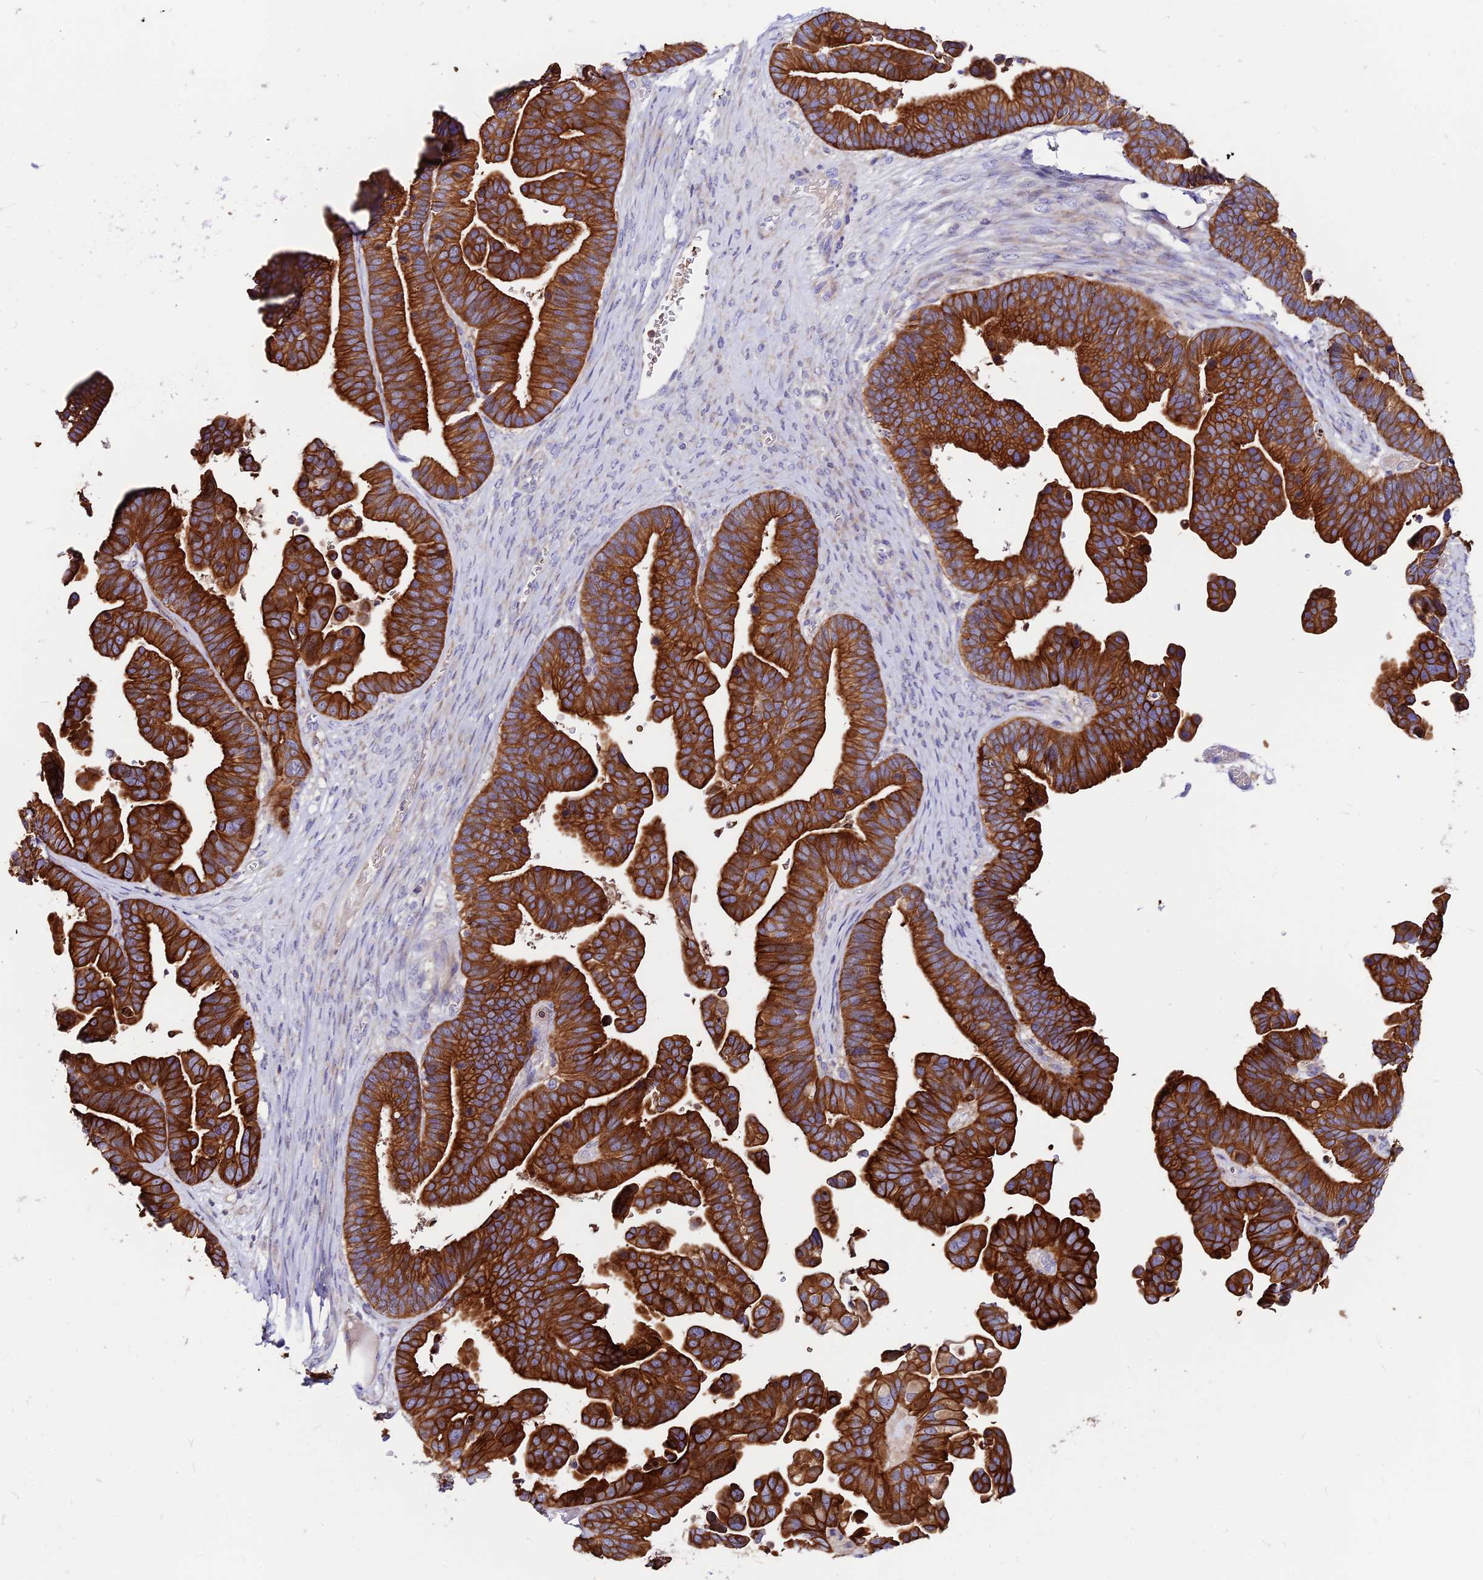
{"staining": {"intensity": "strong", "quantity": ">75%", "location": "cytoplasmic/membranous"}, "tissue": "ovarian cancer", "cell_type": "Tumor cells", "image_type": "cancer", "snomed": [{"axis": "morphology", "description": "Cystadenocarcinoma, serous, NOS"}, {"axis": "topography", "description": "Ovary"}], "caption": "Immunohistochemistry (IHC) (DAB) staining of human ovarian cancer (serous cystadenocarcinoma) shows strong cytoplasmic/membranous protein expression in approximately >75% of tumor cells. Immunohistochemistry stains the protein of interest in brown and the nuclei are stained blue.", "gene": "DENND2D", "patient": {"sex": "female", "age": 56}}